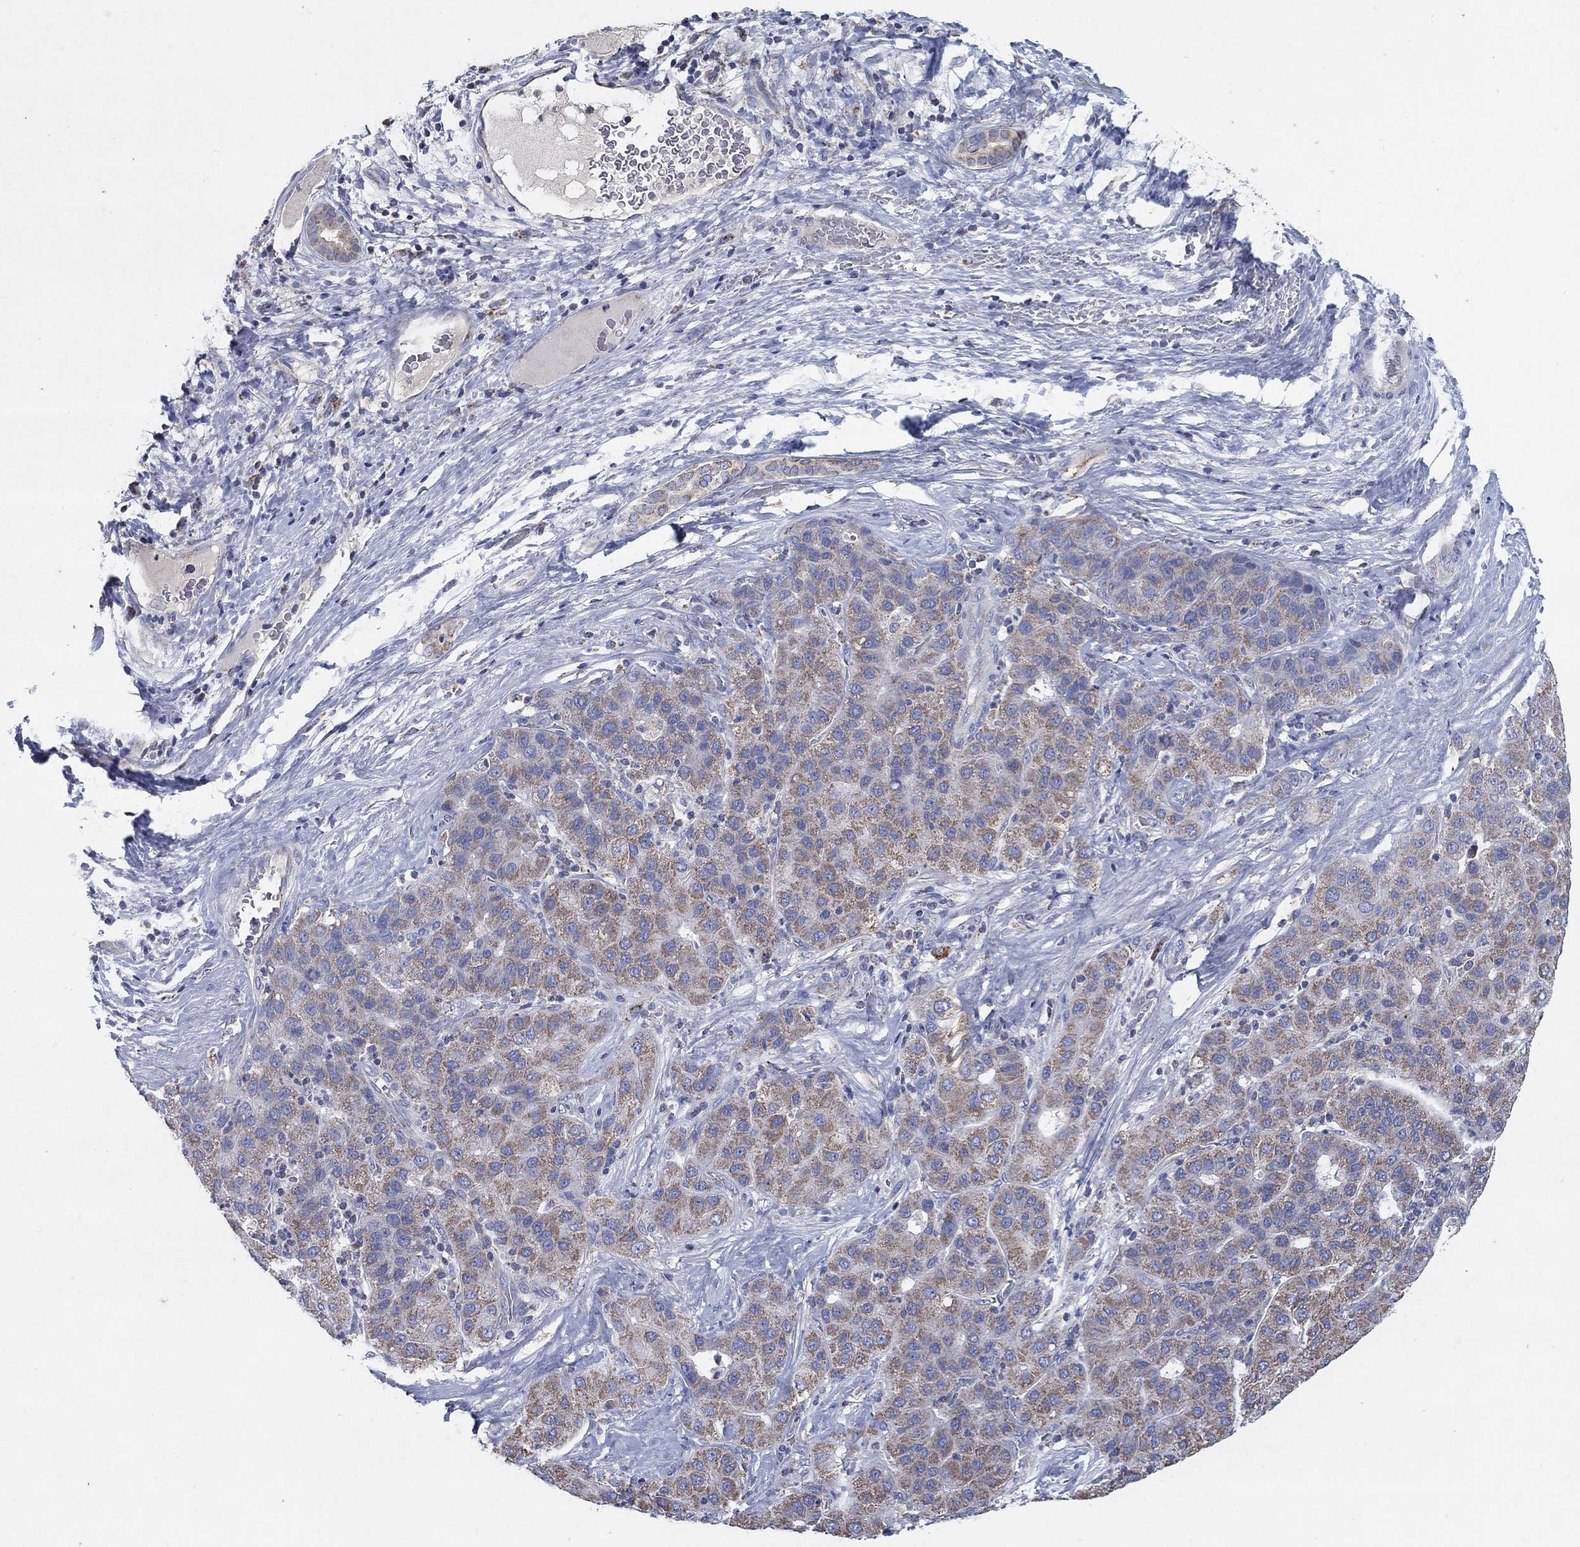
{"staining": {"intensity": "strong", "quantity": "<25%", "location": "cytoplasmic/membranous"}, "tissue": "liver cancer", "cell_type": "Tumor cells", "image_type": "cancer", "snomed": [{"axis": "morphology", "description": "Carcinoma, Hepatocellular, NOS"}, {"axis": "topography", "description": "Liver"}], "caption": "This micrograph demonstrates immunohistochemistry (IHC) staining of human liver cancer, with medium strong cytoplasmic/membranous staining in approximately <25% of tumor cells.", "gene": "C9orf85", "patient": {"sex": "male", "age": 65}}